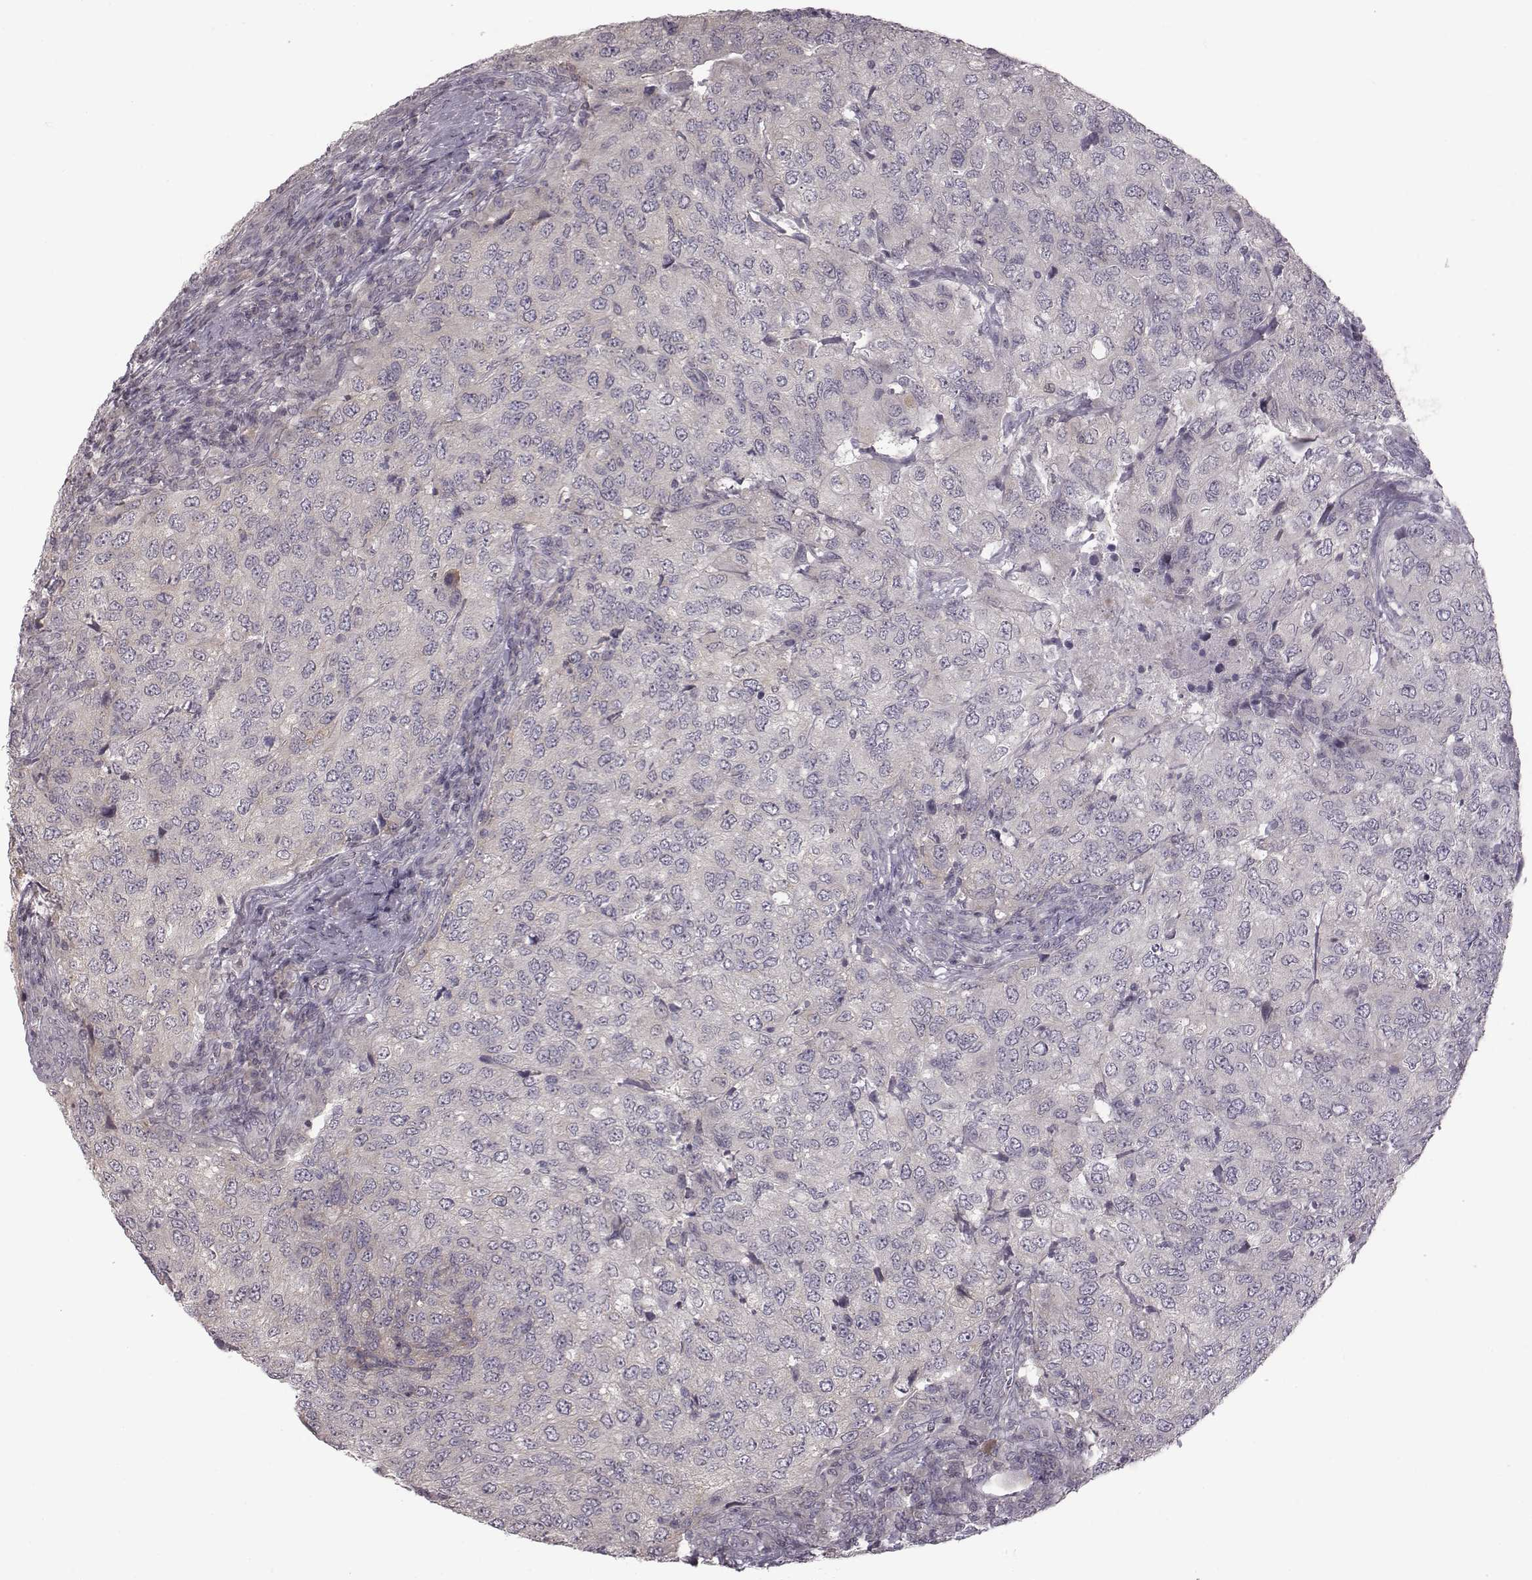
{"staining": {"intensity": "negative", "quantity": "none", "location": "none"}, "tissue": "urothelial cancer", "cell_type": "Tumor cells", "image_type": "cancer", "snomed": [{"axis": "morphology", "description": "Urothelial carcinoma, High grade"}, {"axis": "topography", "description": "Urinary bladder"}], "caption": "Tumor cells show no significant protein staining in urothelial cancer.", "gene": "BICDL1", "patient": {"sex": "female", "age": 78}}